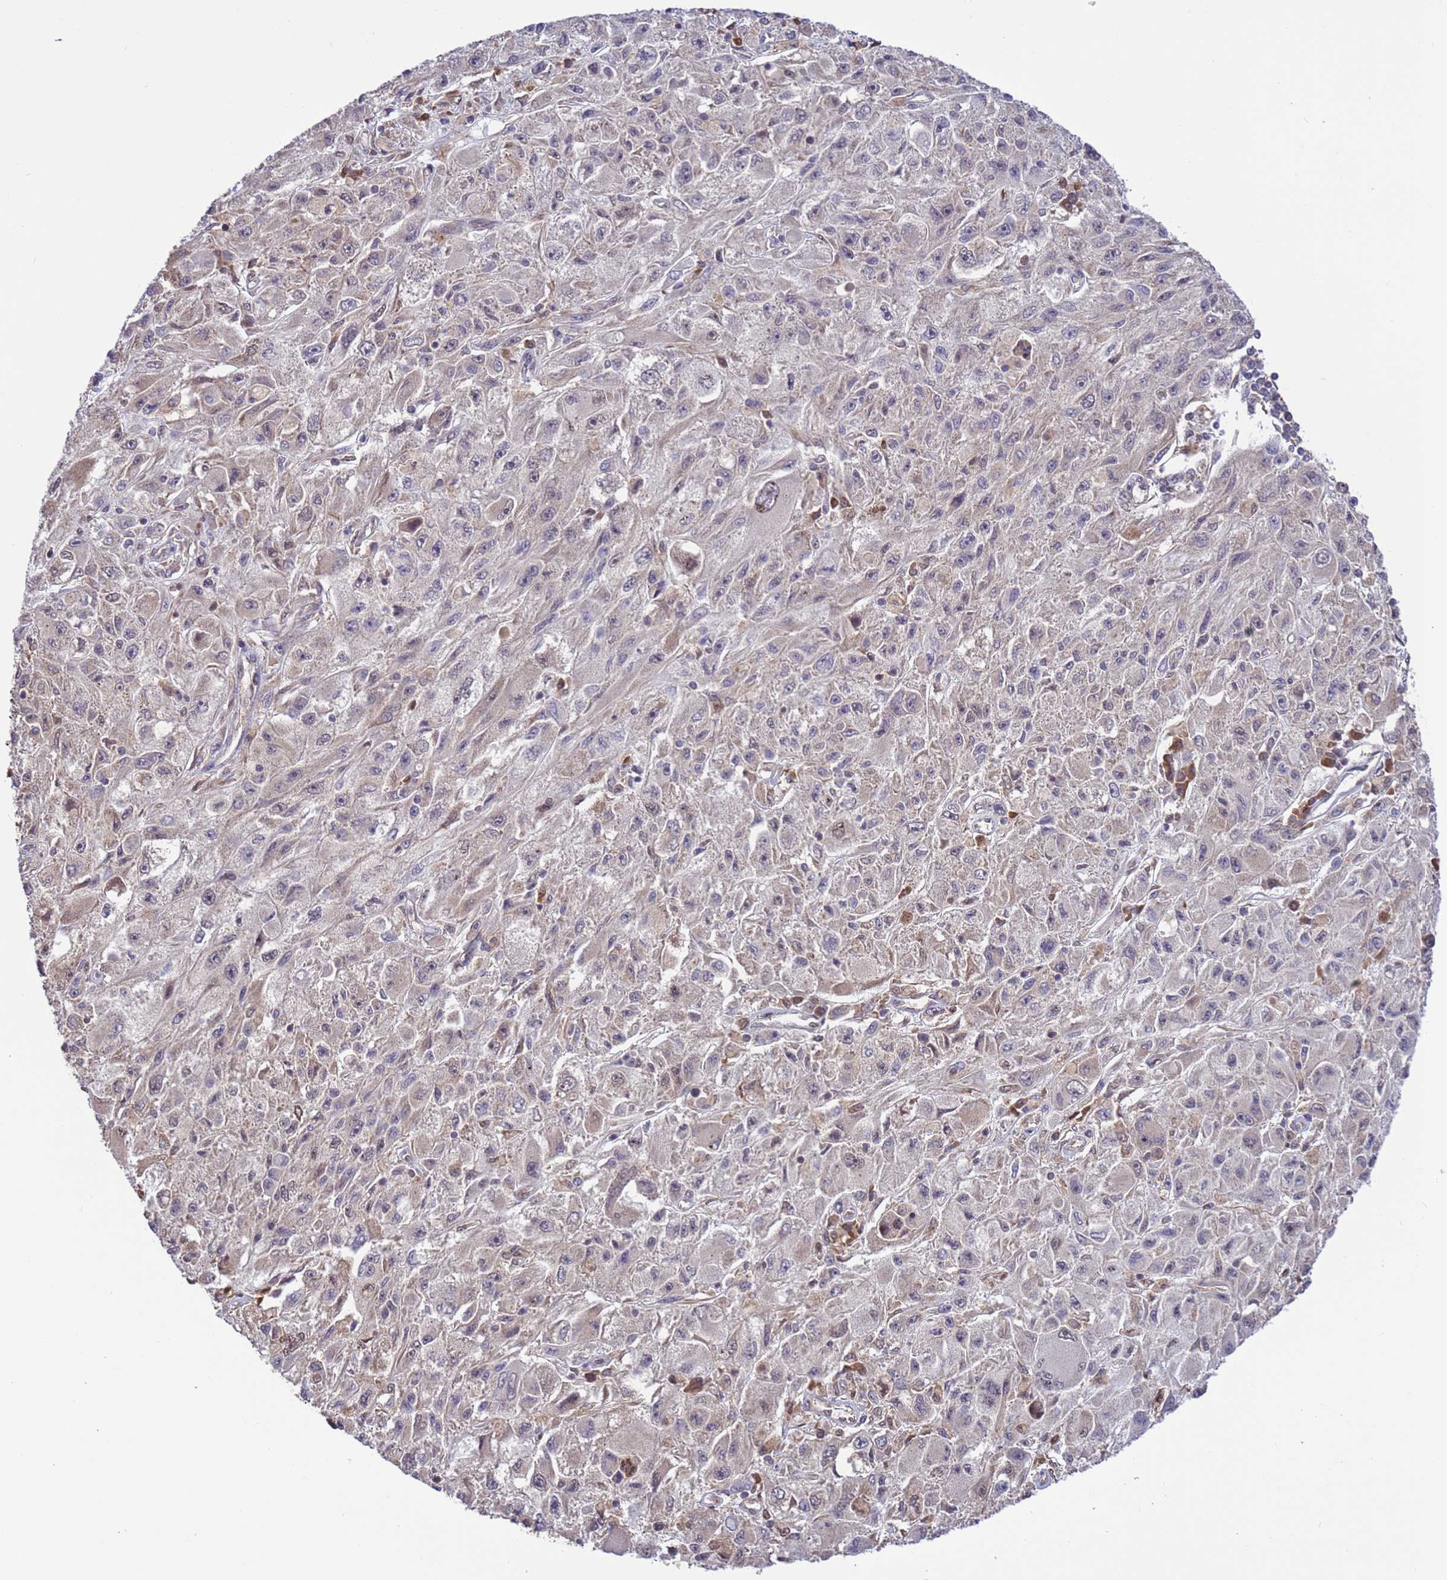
{"staining": {"intensity": "negative", "quantity": "none", "location": "none"}, "tissue": "melanoma", "cell_type": "Tumor cells", "image_type": "cancer", "snomed": [{"axis": "morphology", "description": "Malignant melanoma, Metastatic site"}, {"axis": "topography", "description": "Skin"}], "caption": "Malignant melanoma (metastatic site) was stained to show a protein in brown. There is no significant expression in tumor cells.", "gene": "ZFP69B", "patient": {"sex": "male", "age": 53}}